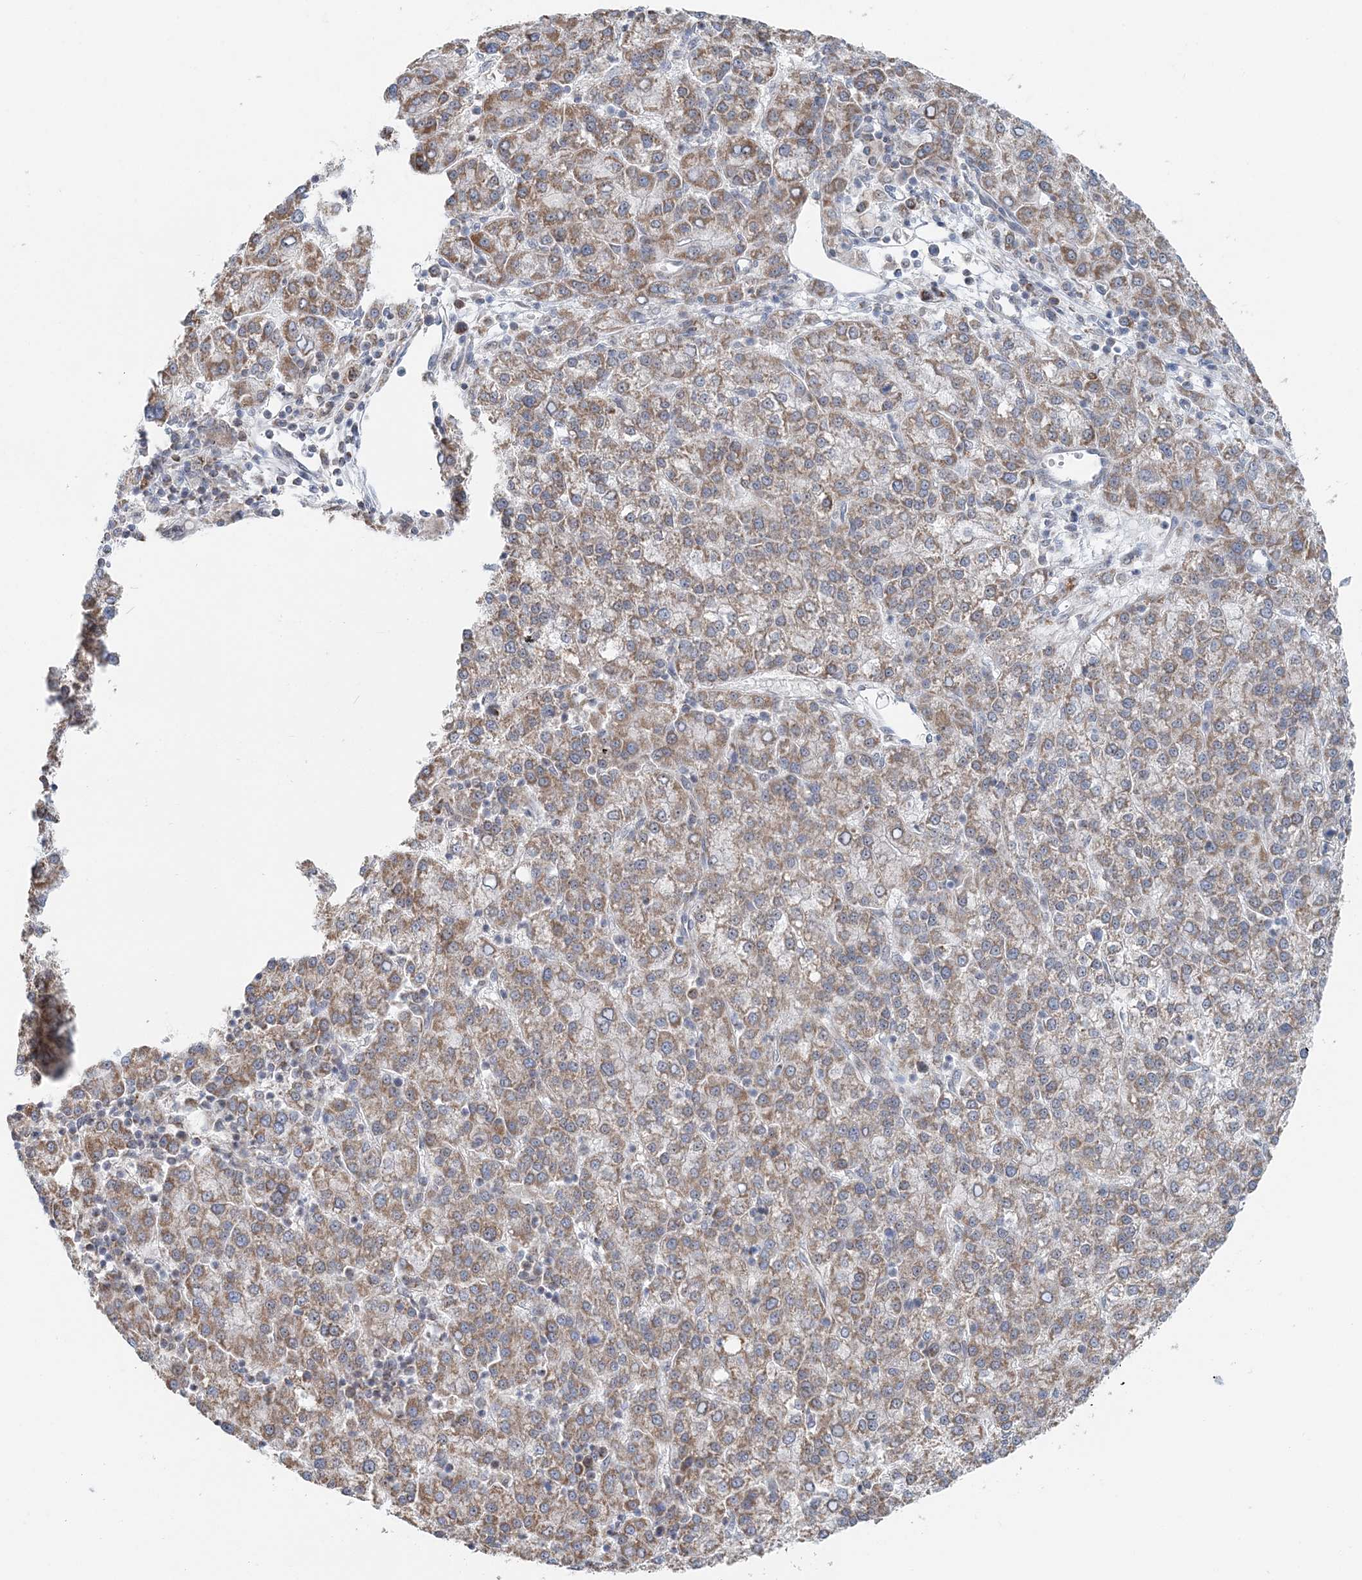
{"staining": {"intensity": "moderate", "quantity": ">75%", "location": "cytoplasmic/membranous"}, "tissue": "liver cancer", "cell_type": "Tumor cells", "image_type": "cancer", "snomed": [{"axis": "morphology", "description": "Carcinoma, Hepatocellular, NOS"}, {"axis": "topography", "description": "Liver"}], "caption": "A medium amount of moderate cytoplasmic/membranous positivity is identified in about >75% of tumor cells in liver hepatocellular carcinoma tissue.", "gene": "RNF150", "patient": {"sex": "female", "age": 58}}